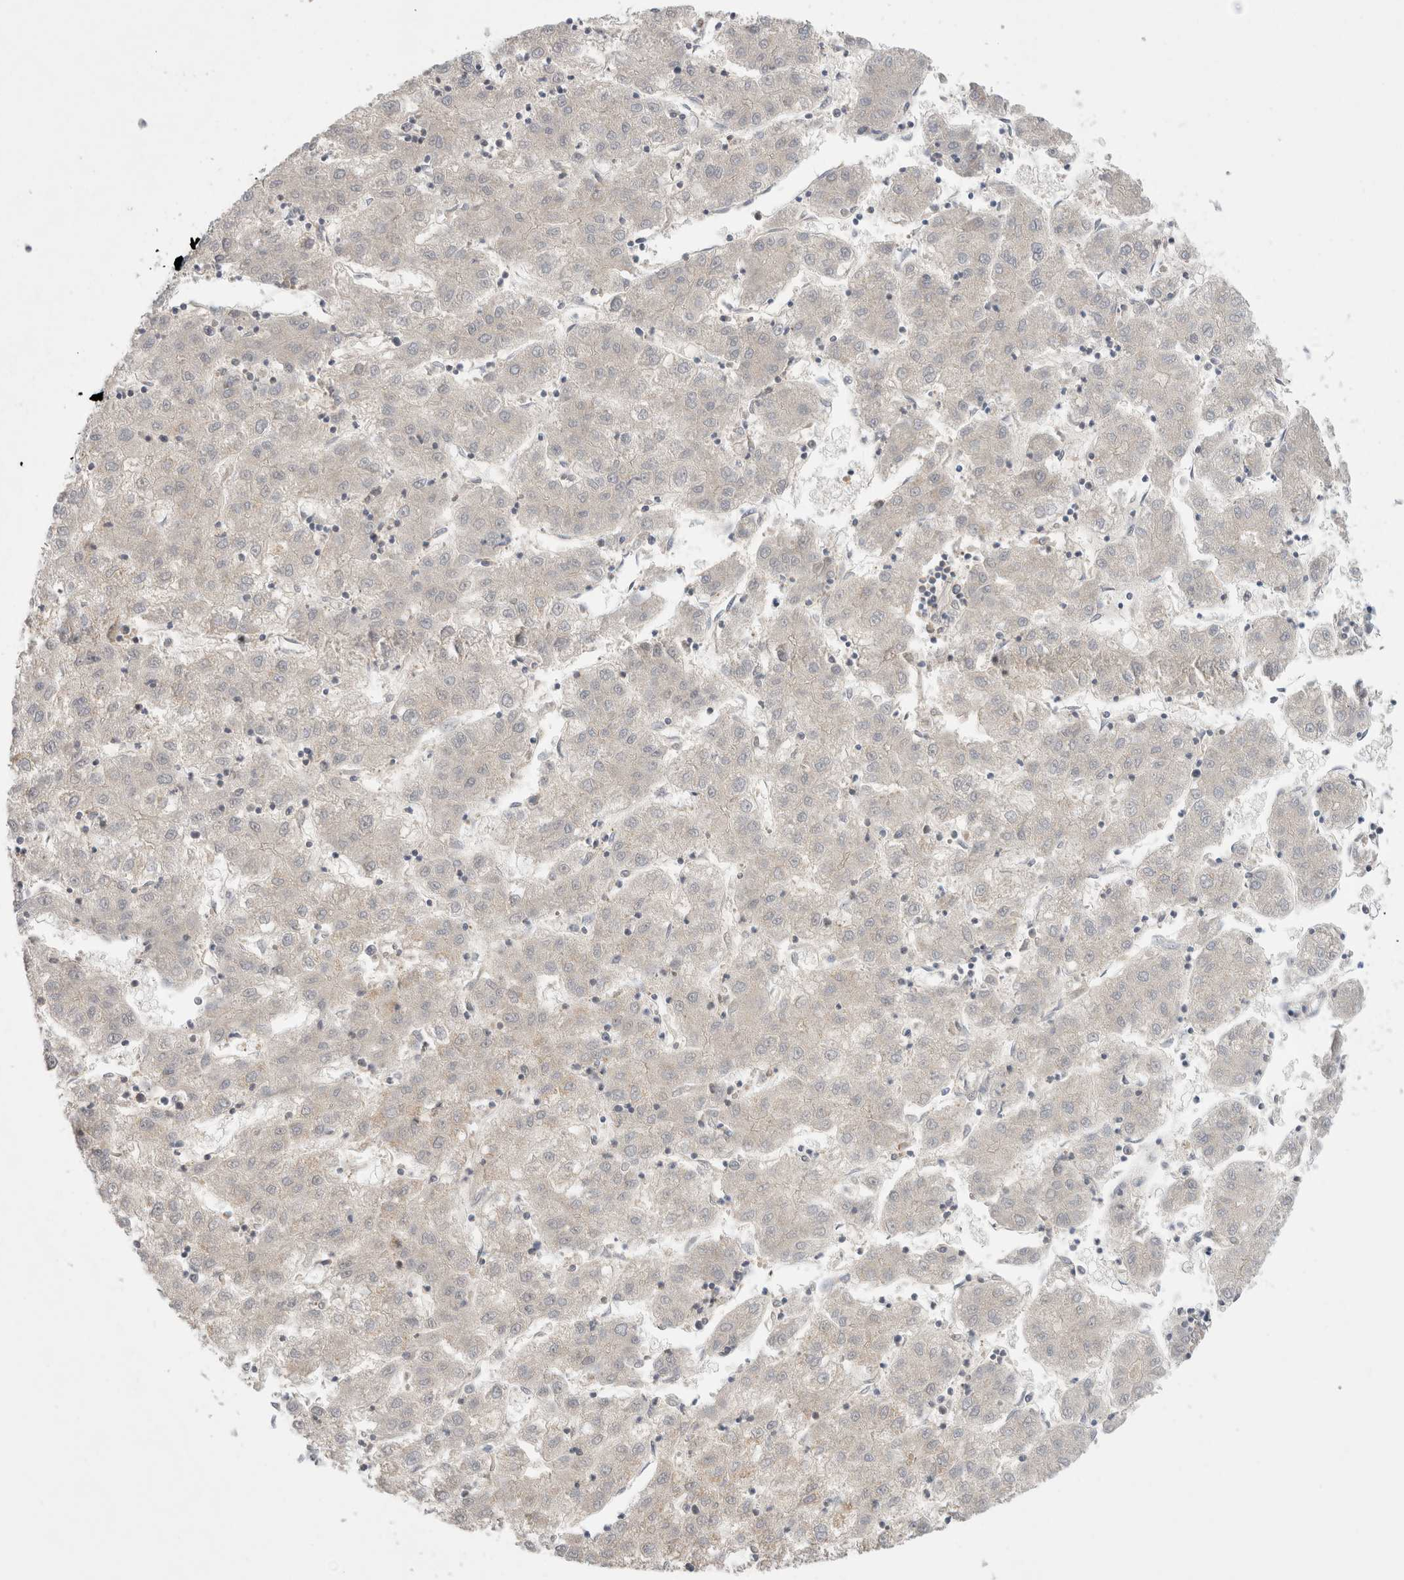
{"staining": {"intensity": "negative", "quantity": "none", "location": "none"}, "tissue": "liver cancer", "cell_type": "Tumor cells", "image_type": "cancer", "snomed": [{"axis": "morphology", "description": "Carcinoma, Hepatocellular, NOS"}, {"axis": "topography", "description": "Liver"}], "caption": "The image shows no staining of tumor cells in liver cancer (hepatocellular carcinoma).", "gene": "NFKB1", "patient": {"sex": "male", "age": 72}}